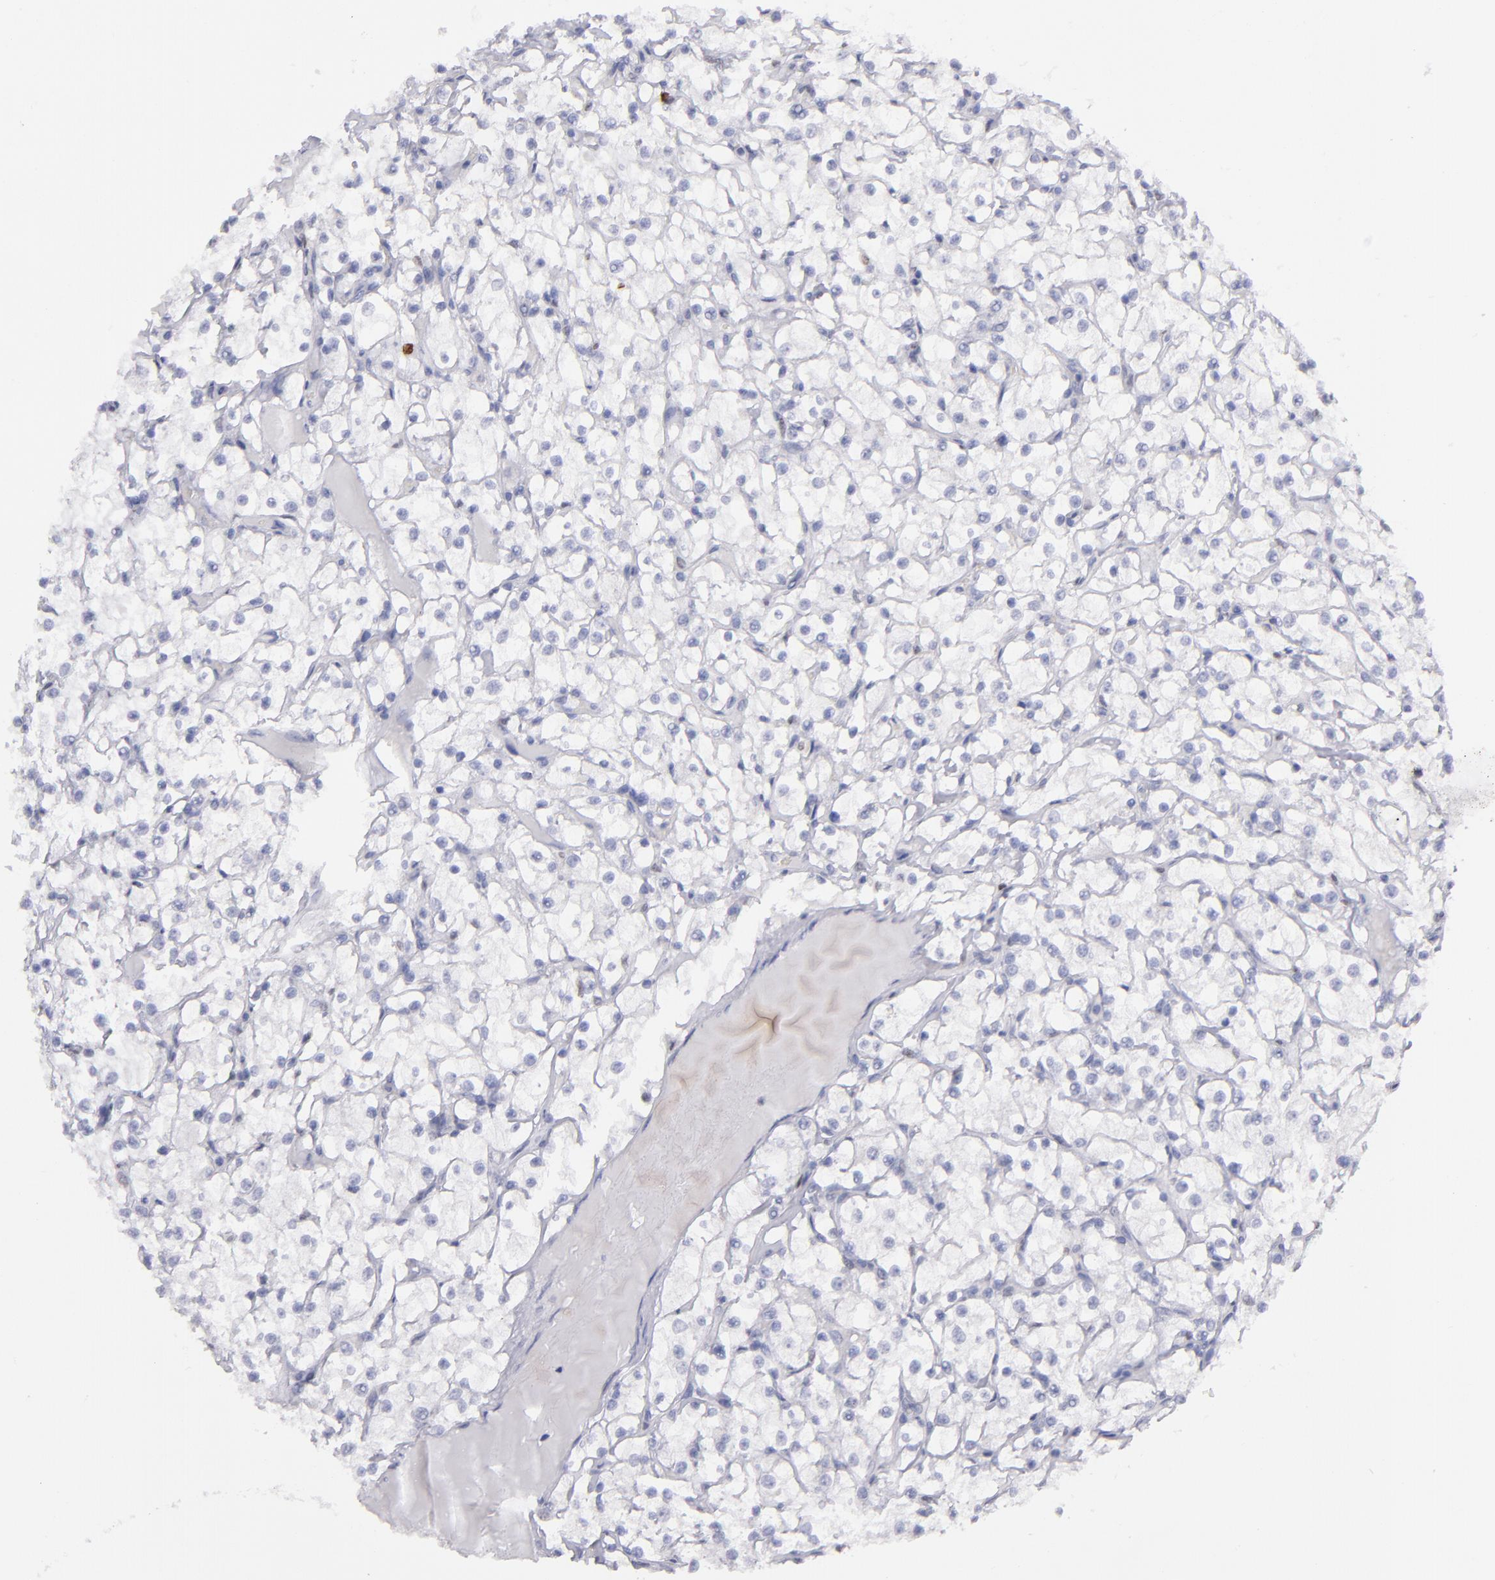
{"staining": {"intensity": "negative", "quantity": "none", "location": "none"}, "tissue": "renal cancer", "cell_type": "Tumor cells", "image_type": "cancer", "snomed": [{"axis": "morphology", "description": "Adenocarcinoma, NOS"}, {"axis": "topography", "description": "Kidney"}], "caption": "Immunohistochemistry (IHC) histopathology image of neoplastic tissue: human renal cancer (adenocarcinoma) stained with DAB shows no significant protein positivity in tumor cells.", "gene": "IRF8", "patient": {"sex": "female", "age": 73}}